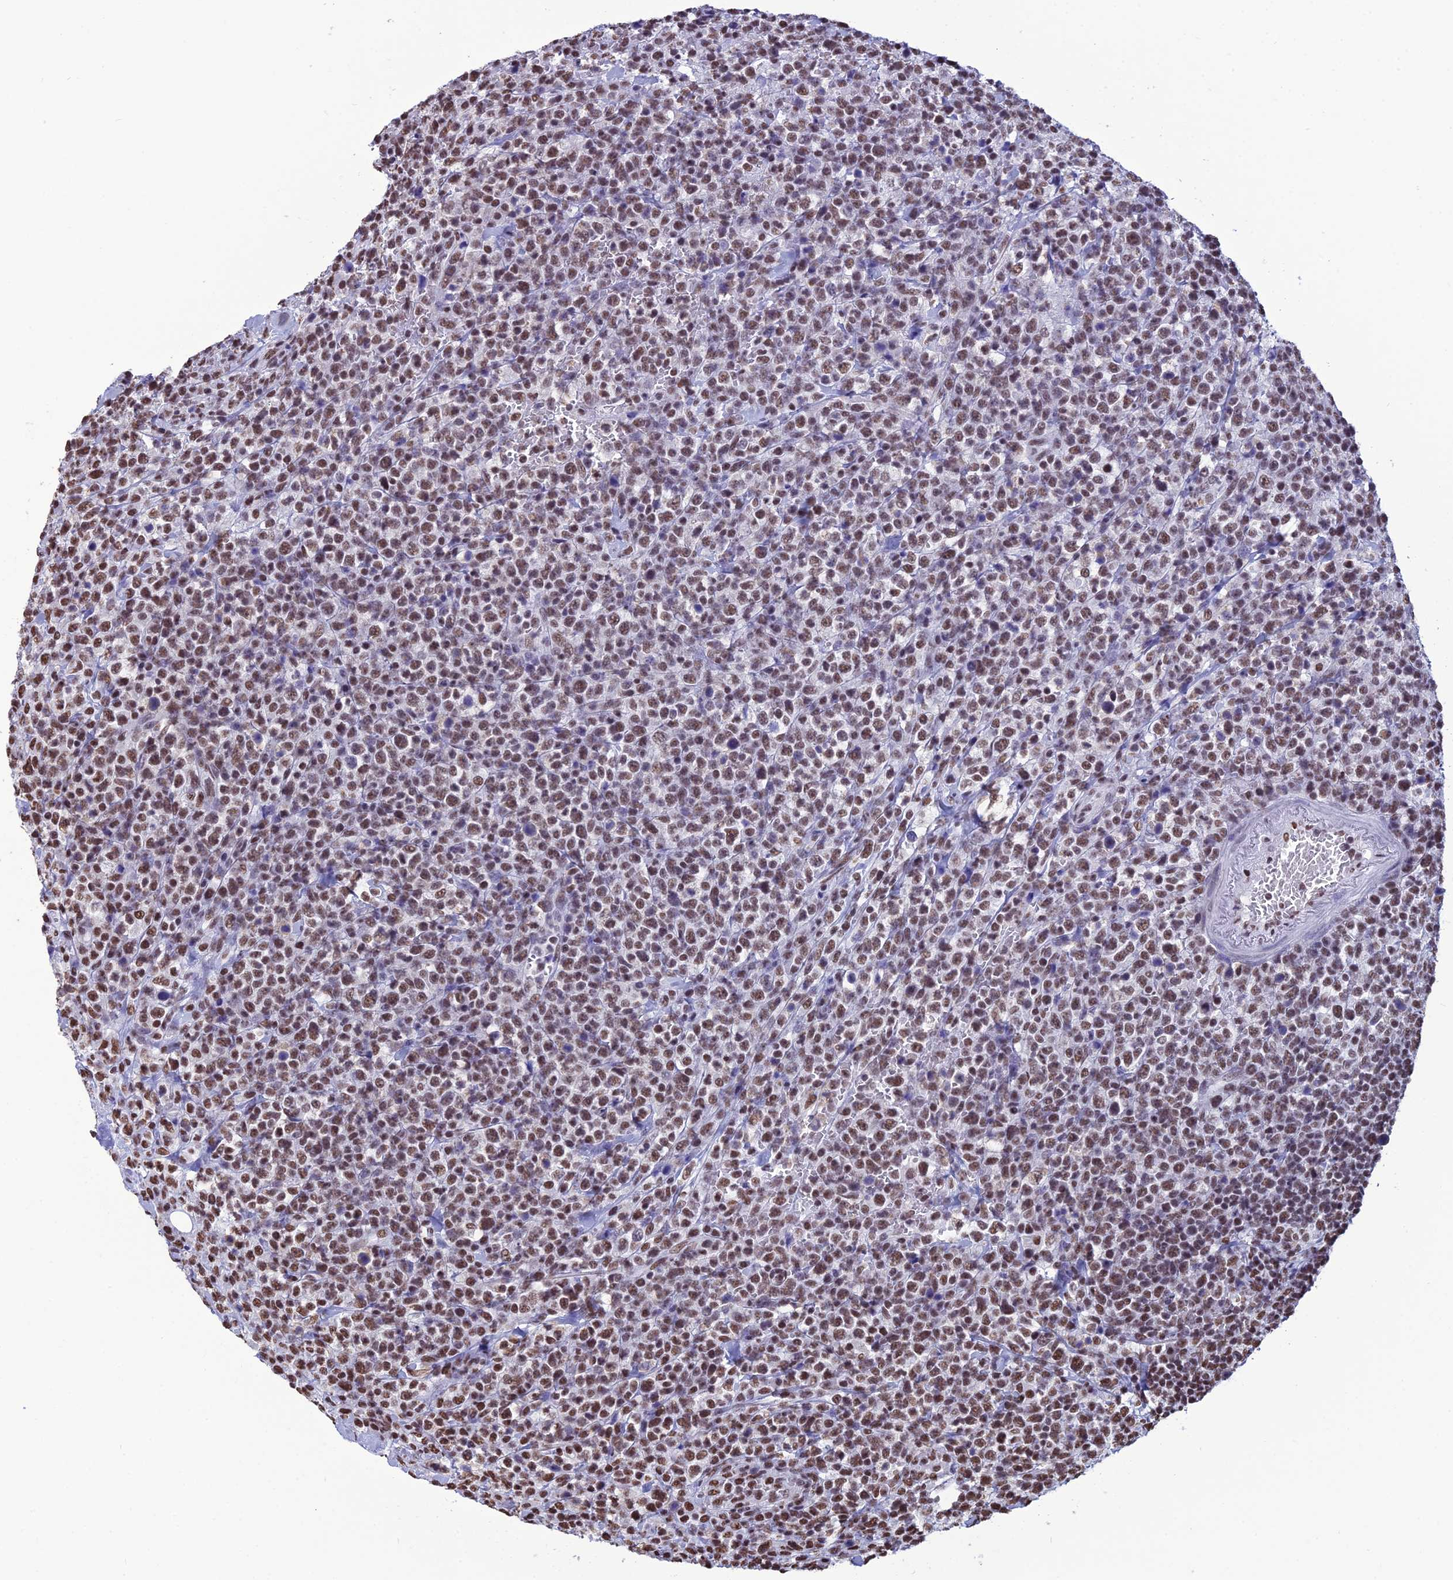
{"staining": {"intensity": "moderate", "quantity": ">75%", "location": "nuclear"}, "tissue": "lymphoma", "cell_type": "Tumor cells", "image_type": "cancer", "snomed": [{"axis": "morphology", "description": "Malignant lymphoma, non-Hodgkin's type, High grade"}, {"axis": "topography", "description": "Colon"}], "caption": "Immunohistochemistry (DAB) staining of malignant lymphoma, non-Hodgkin's type (high-grade) reveals moderate nuclear protein positivity in about >75% of tumor cells.", "gene": "PRAMEF12", "patient": {"sex": "female", "age": 53}}